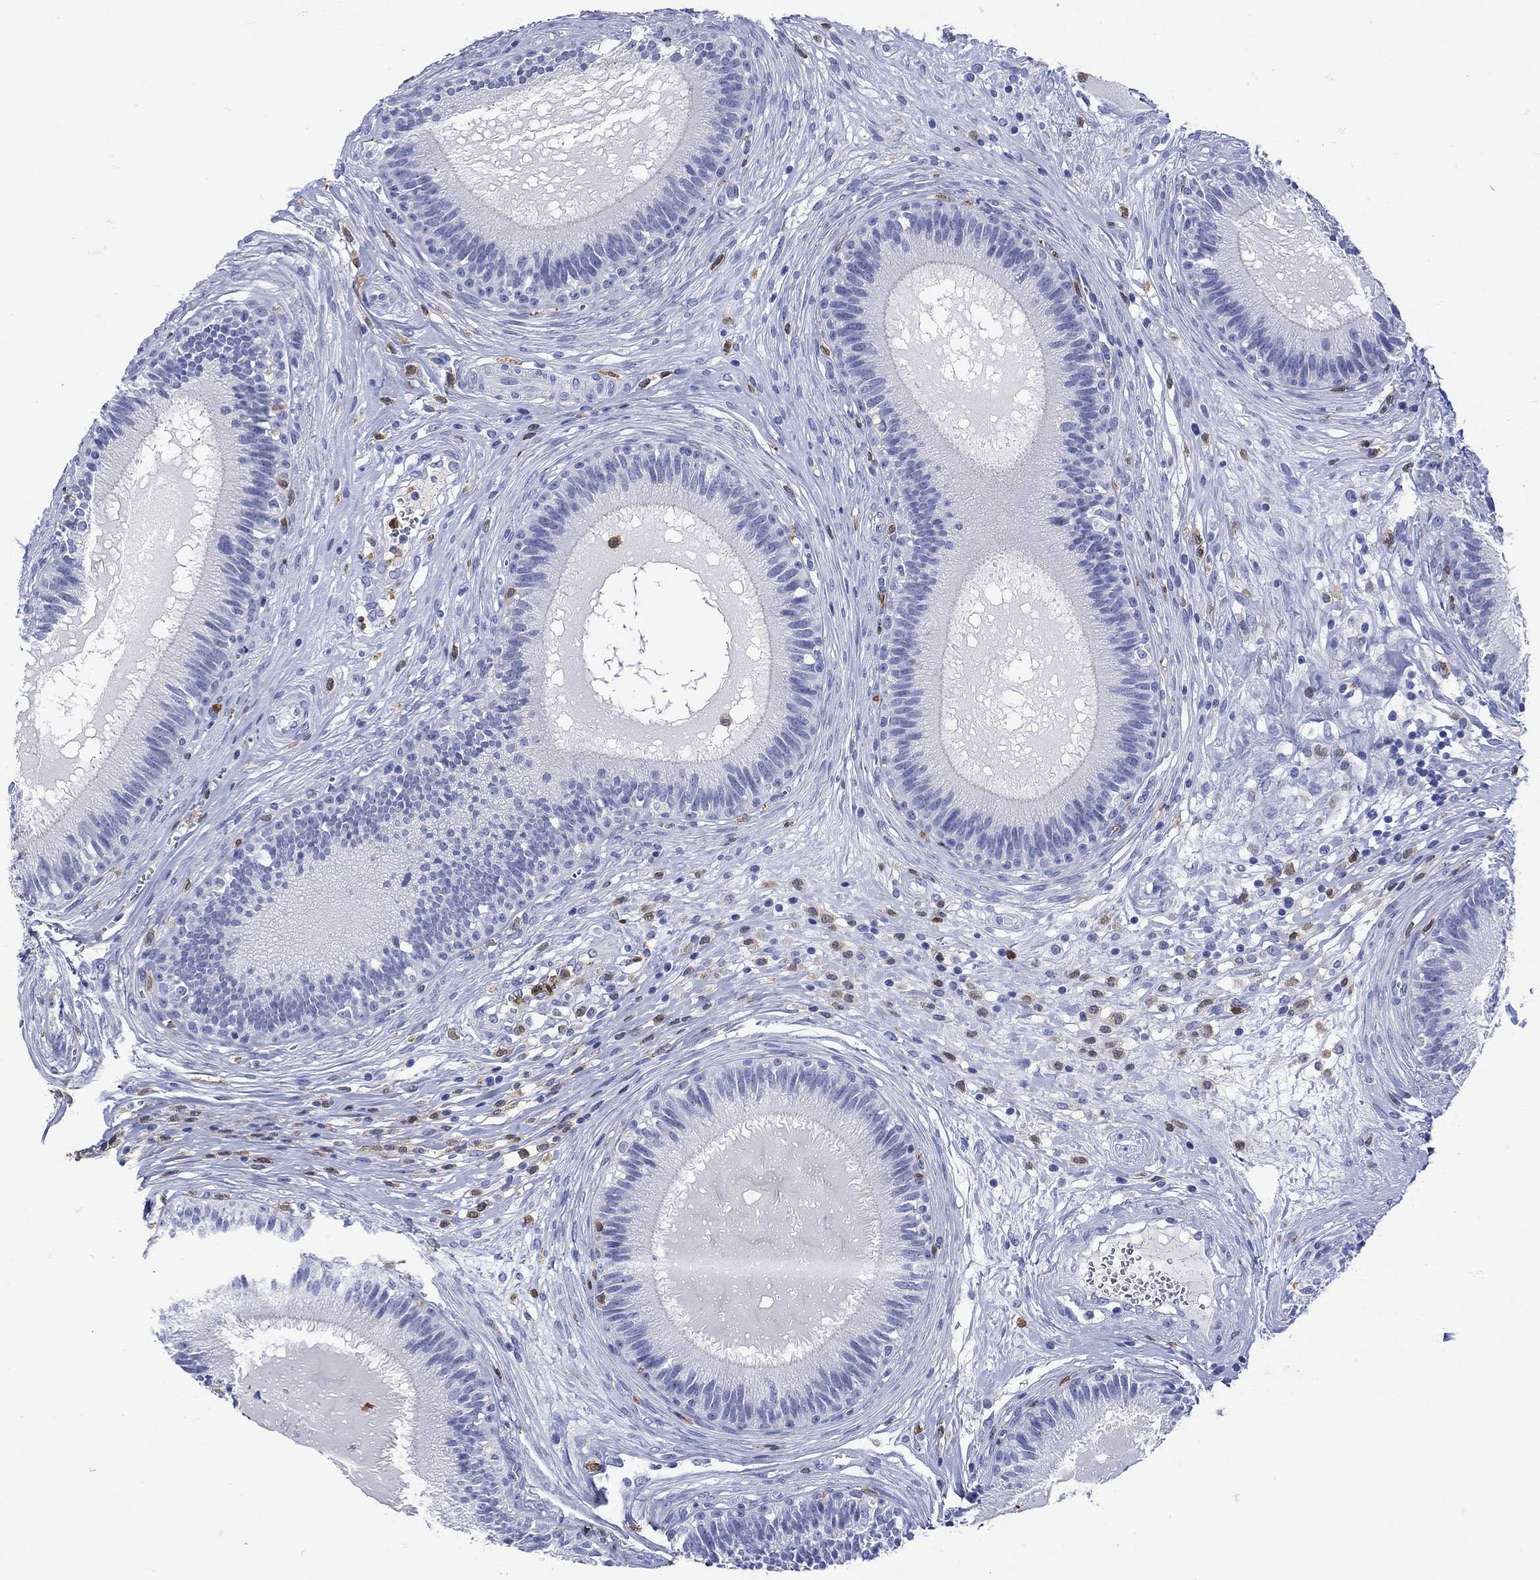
{"staining": {"intensity": "negative", "quantity": "none", "location": "none"}, "tissue": "epididymis", "cell_type": "Glandular cells", "image_type": "normal", "snomed": [{"axis": "morphology", "description": "Normal tissue, NOS"}, {"axis": "topography", "description": "Epididymis"}], "caption": "DAB (3,3'-diaminobenzidine) immunohistochemical staining of normal human epididymis demonstrates no significant positivity in glandular cells.", "gene": "LINGO3", "patient": {"sex": "male", "age": 27}}